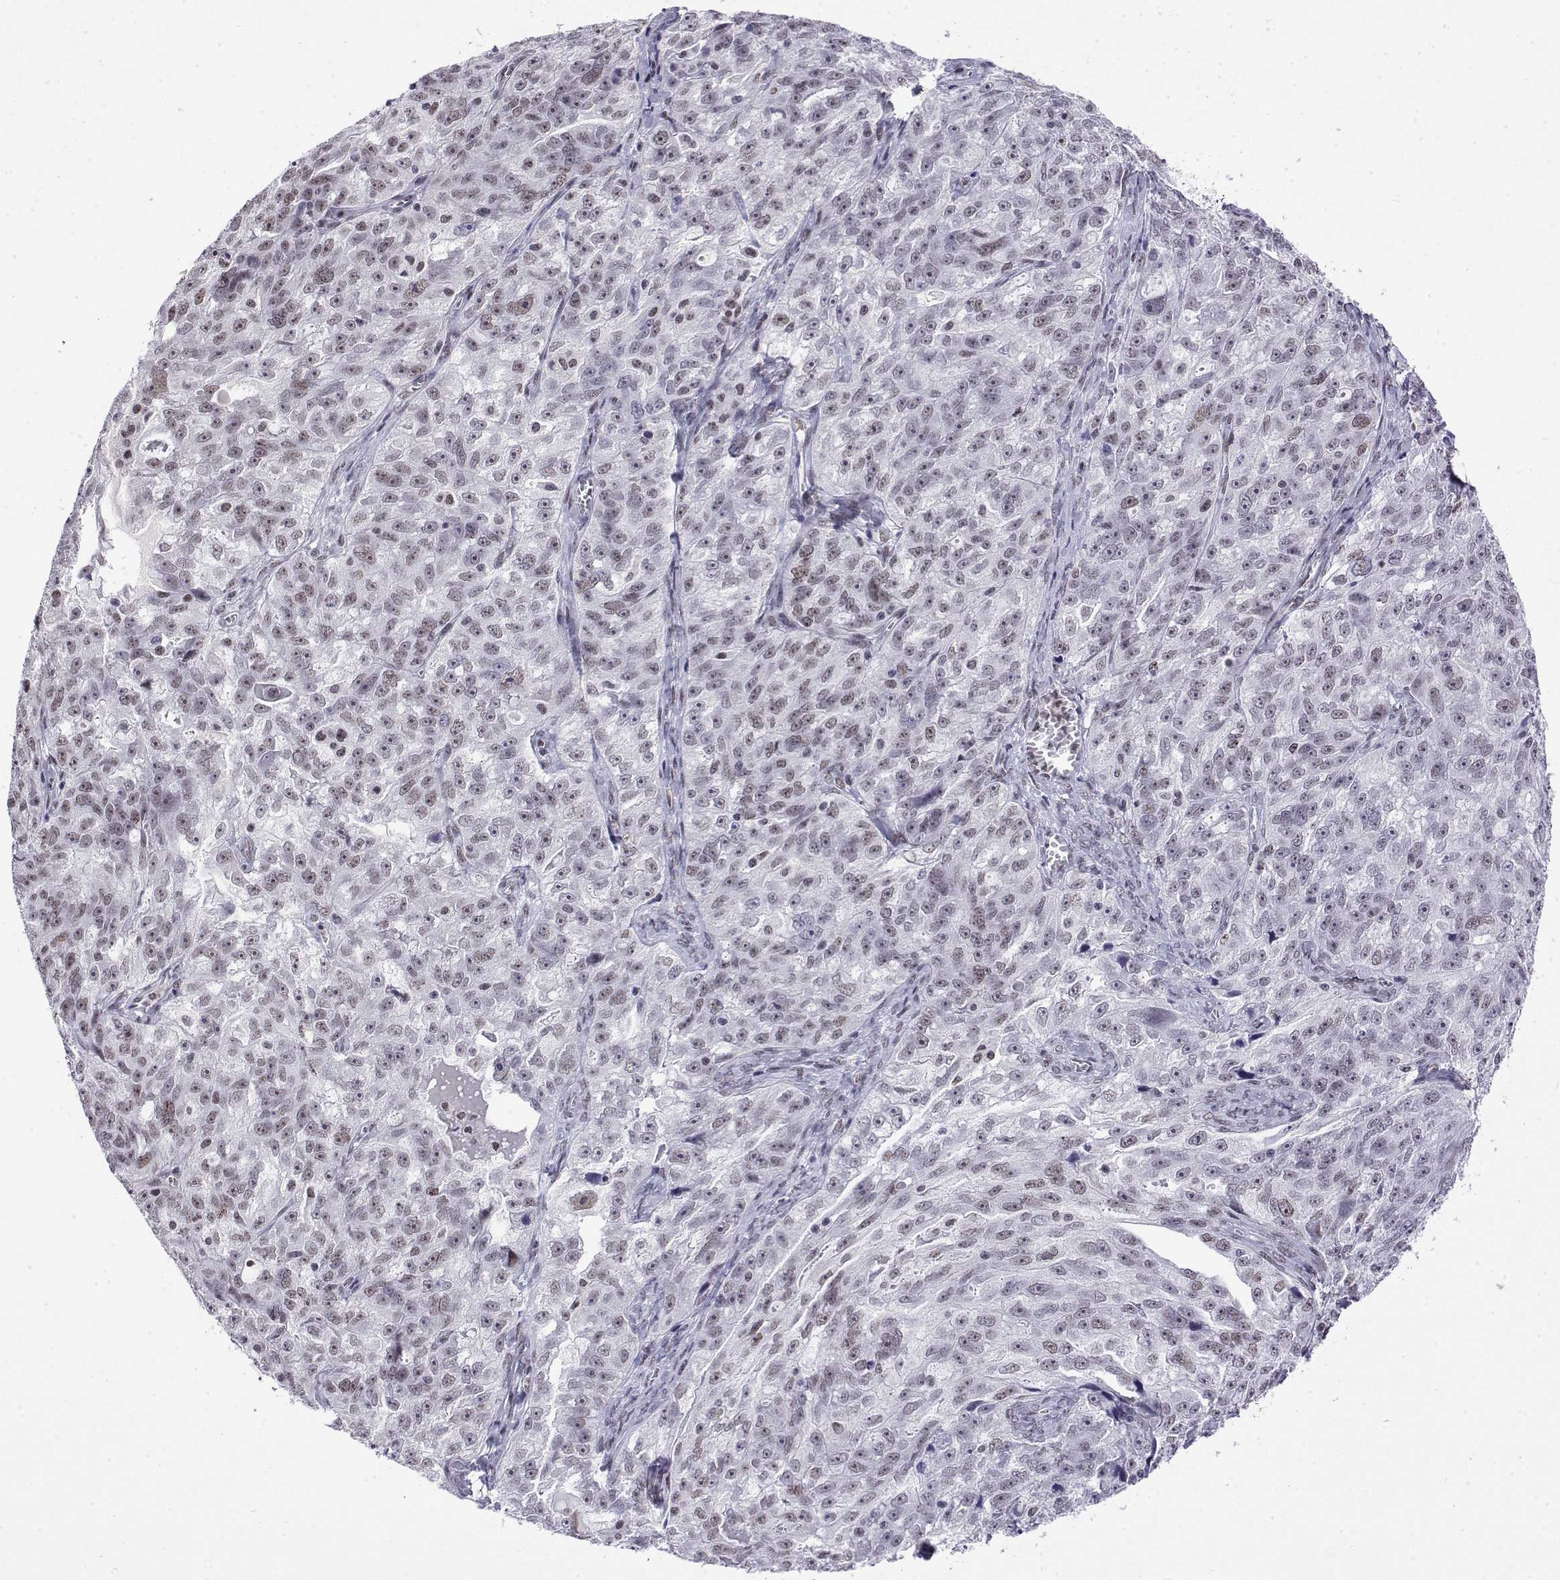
{"staining": {"intensity": "weak", "quantity": "<25%", "location": "nuclear"}, "tissue": "ovarian cancer", "cell_type": "Tumor cells", "image_type": "cancer", "snomed": [{"axis": "morphology", "description": "Cystadenocarcinoma, serous, NOS"}, {"axis": "topography", "description": "Ovary"}], "caption": "Immunohistochemistry (IHC) of ovarian cancer shows no positivity in tumor cells.", "gene": "POLDIP3", "patient": {"sex": "female", "age": 51}}